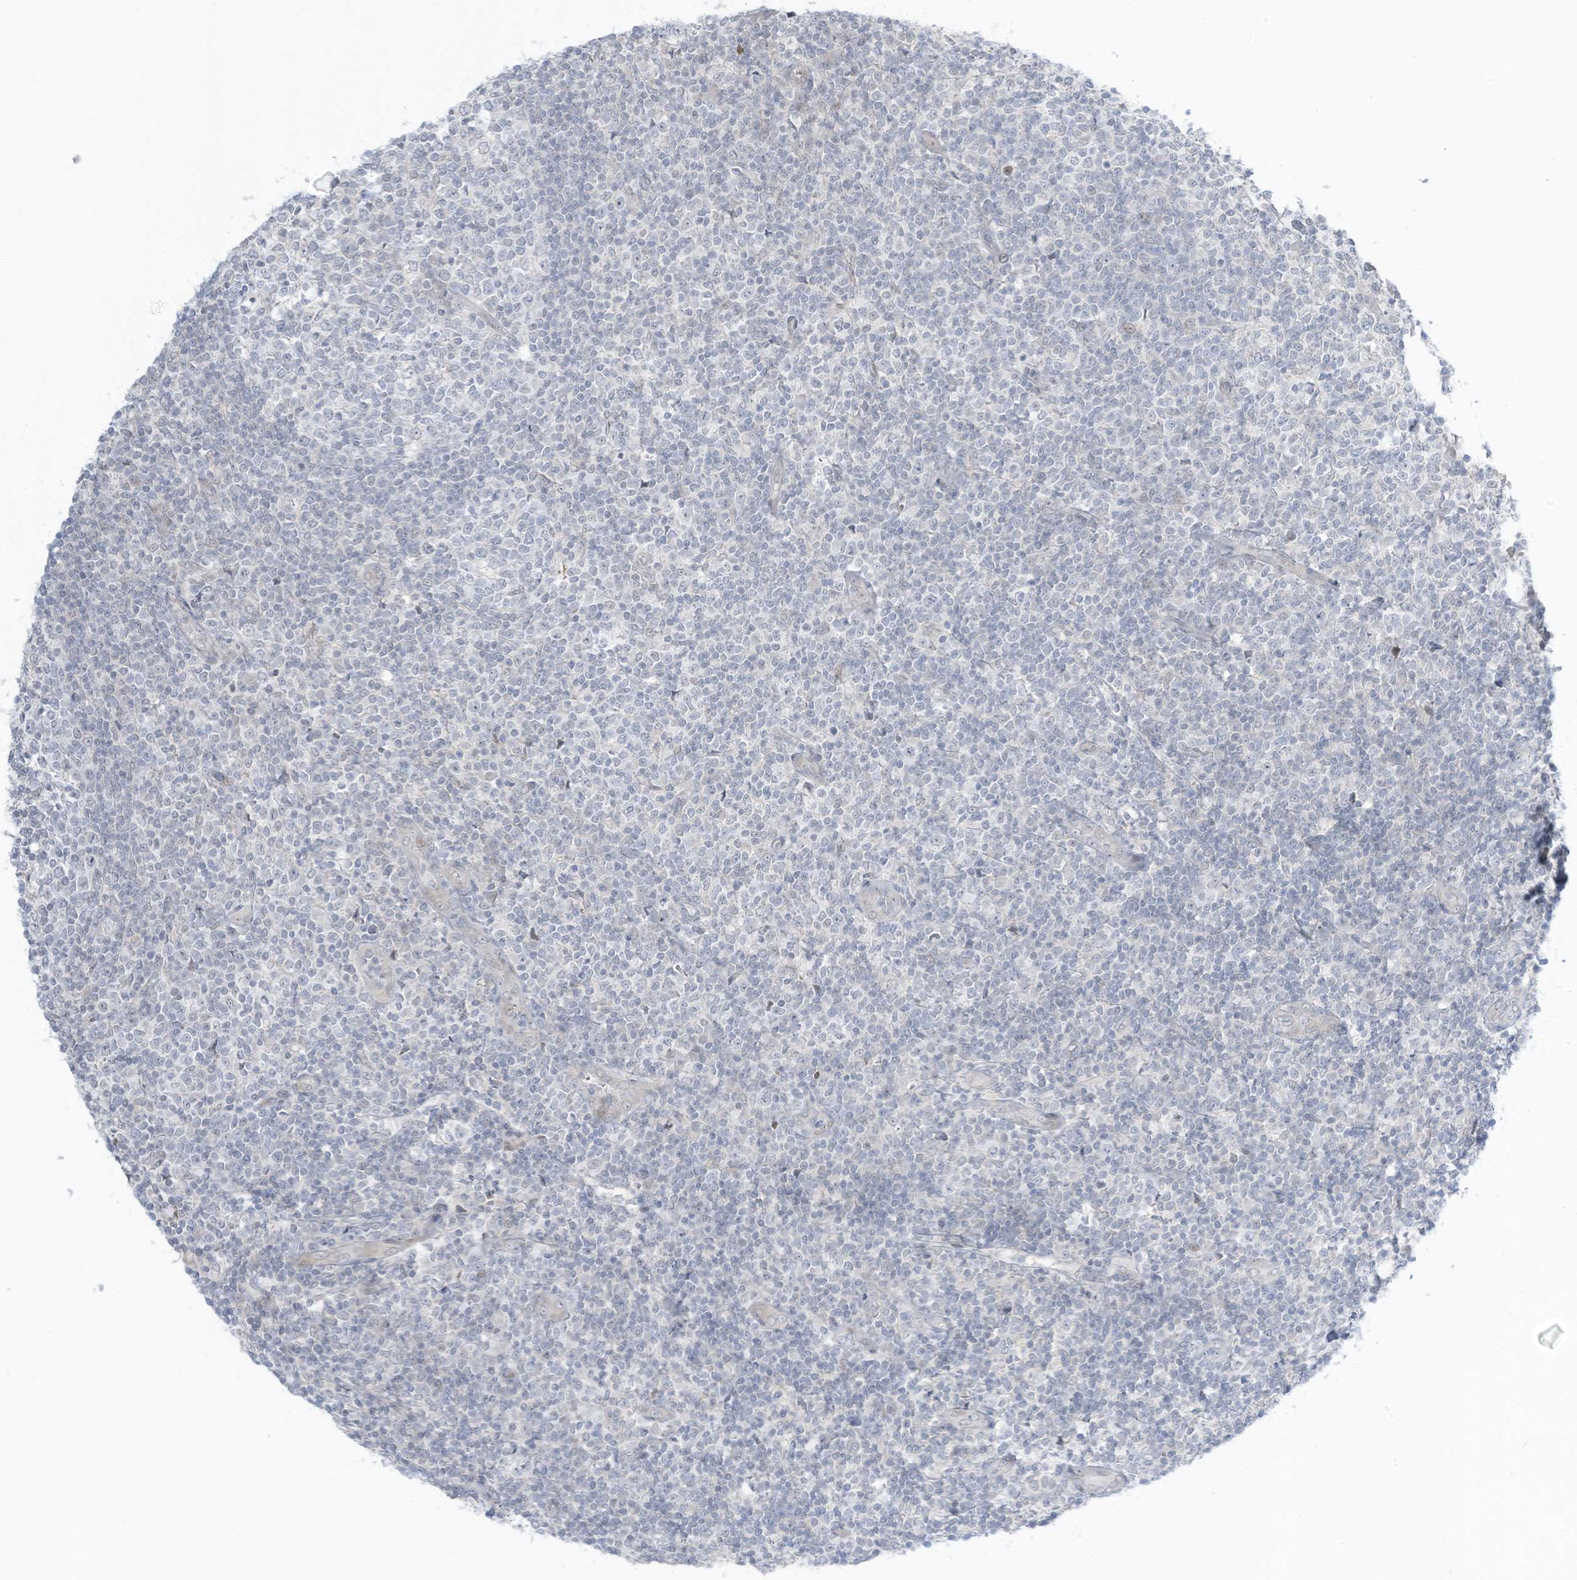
{"staining": {"intensity": "negative", "quantity": "none", "location": "none"}, "tissue": "tonsil", "cell_type": "Germinal center cells", "image_type": "normal", "snomed": [{"axis": "morphology", "description": "Normal tissue, NOS"}, {"axis": "topography", "description": "Tonsil"}], "caption": "Immunohistochemistry photomicrograph of benign tonsil stained for a protein (brown), which displays no staining in germinal center cells.", "gene": "ASPRV1", "patient": {"sex": "female", "age": 19}}